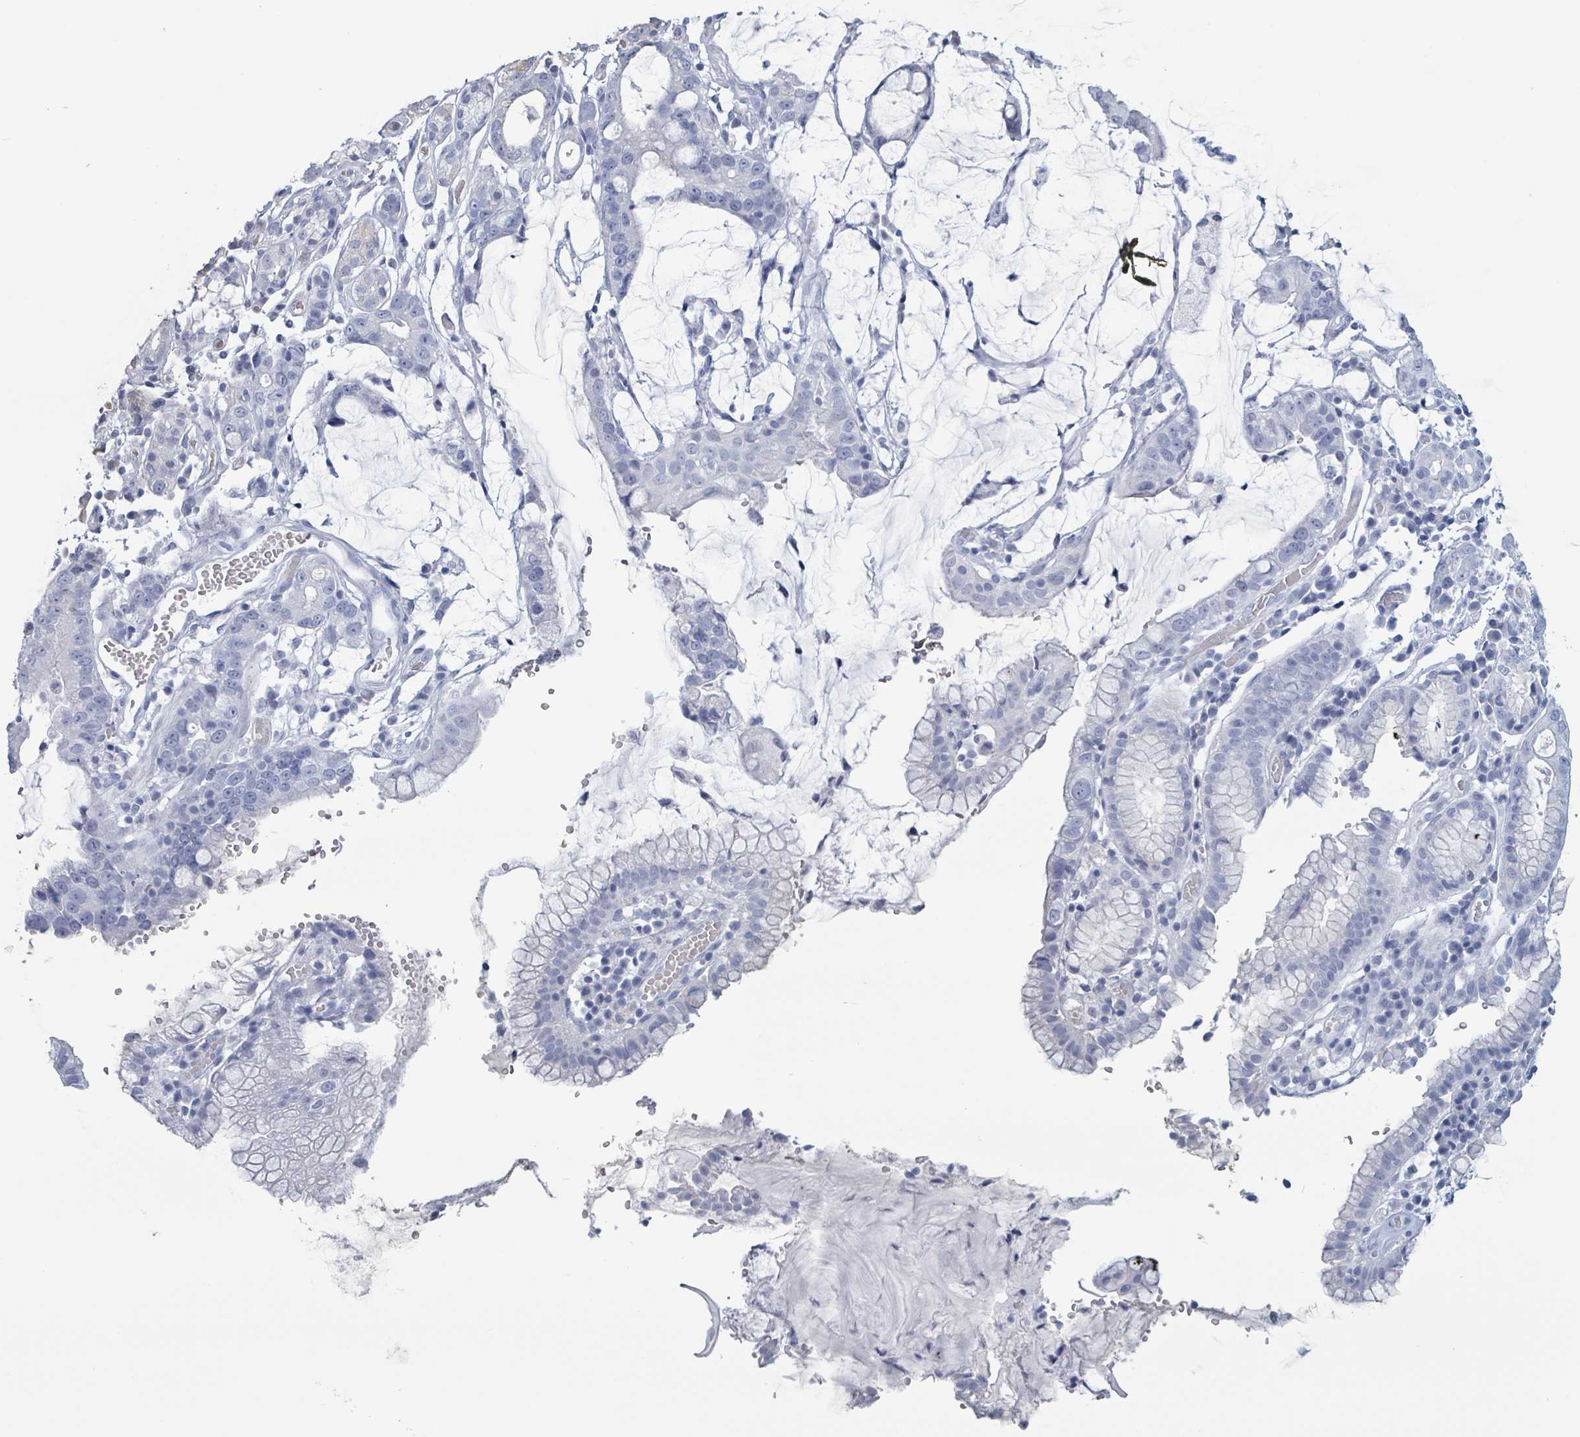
{"staining": {"intensity": "weak", "quantity": "<25%", "location": "cytoplasmic/membranous"}, "tissue": "stomach cancer", "cell_type": "Tumor cells", "image_type": "cancer", "snomed": [{"axis": "morphology", "description": "Adenocarcinoma, NOS"}, {"axis": "topography", "description": "Stomach"}], "caption": "Photomicrograph shows no protein staining in tumor cells of adenocarcinoma (stomach) tissue. (DAB (3,3'-diaminobenzidine) IHC with hematoxylin counter stain).", "gene": "HIVEP1", "patient": {"sex": "male", "age": 55}}